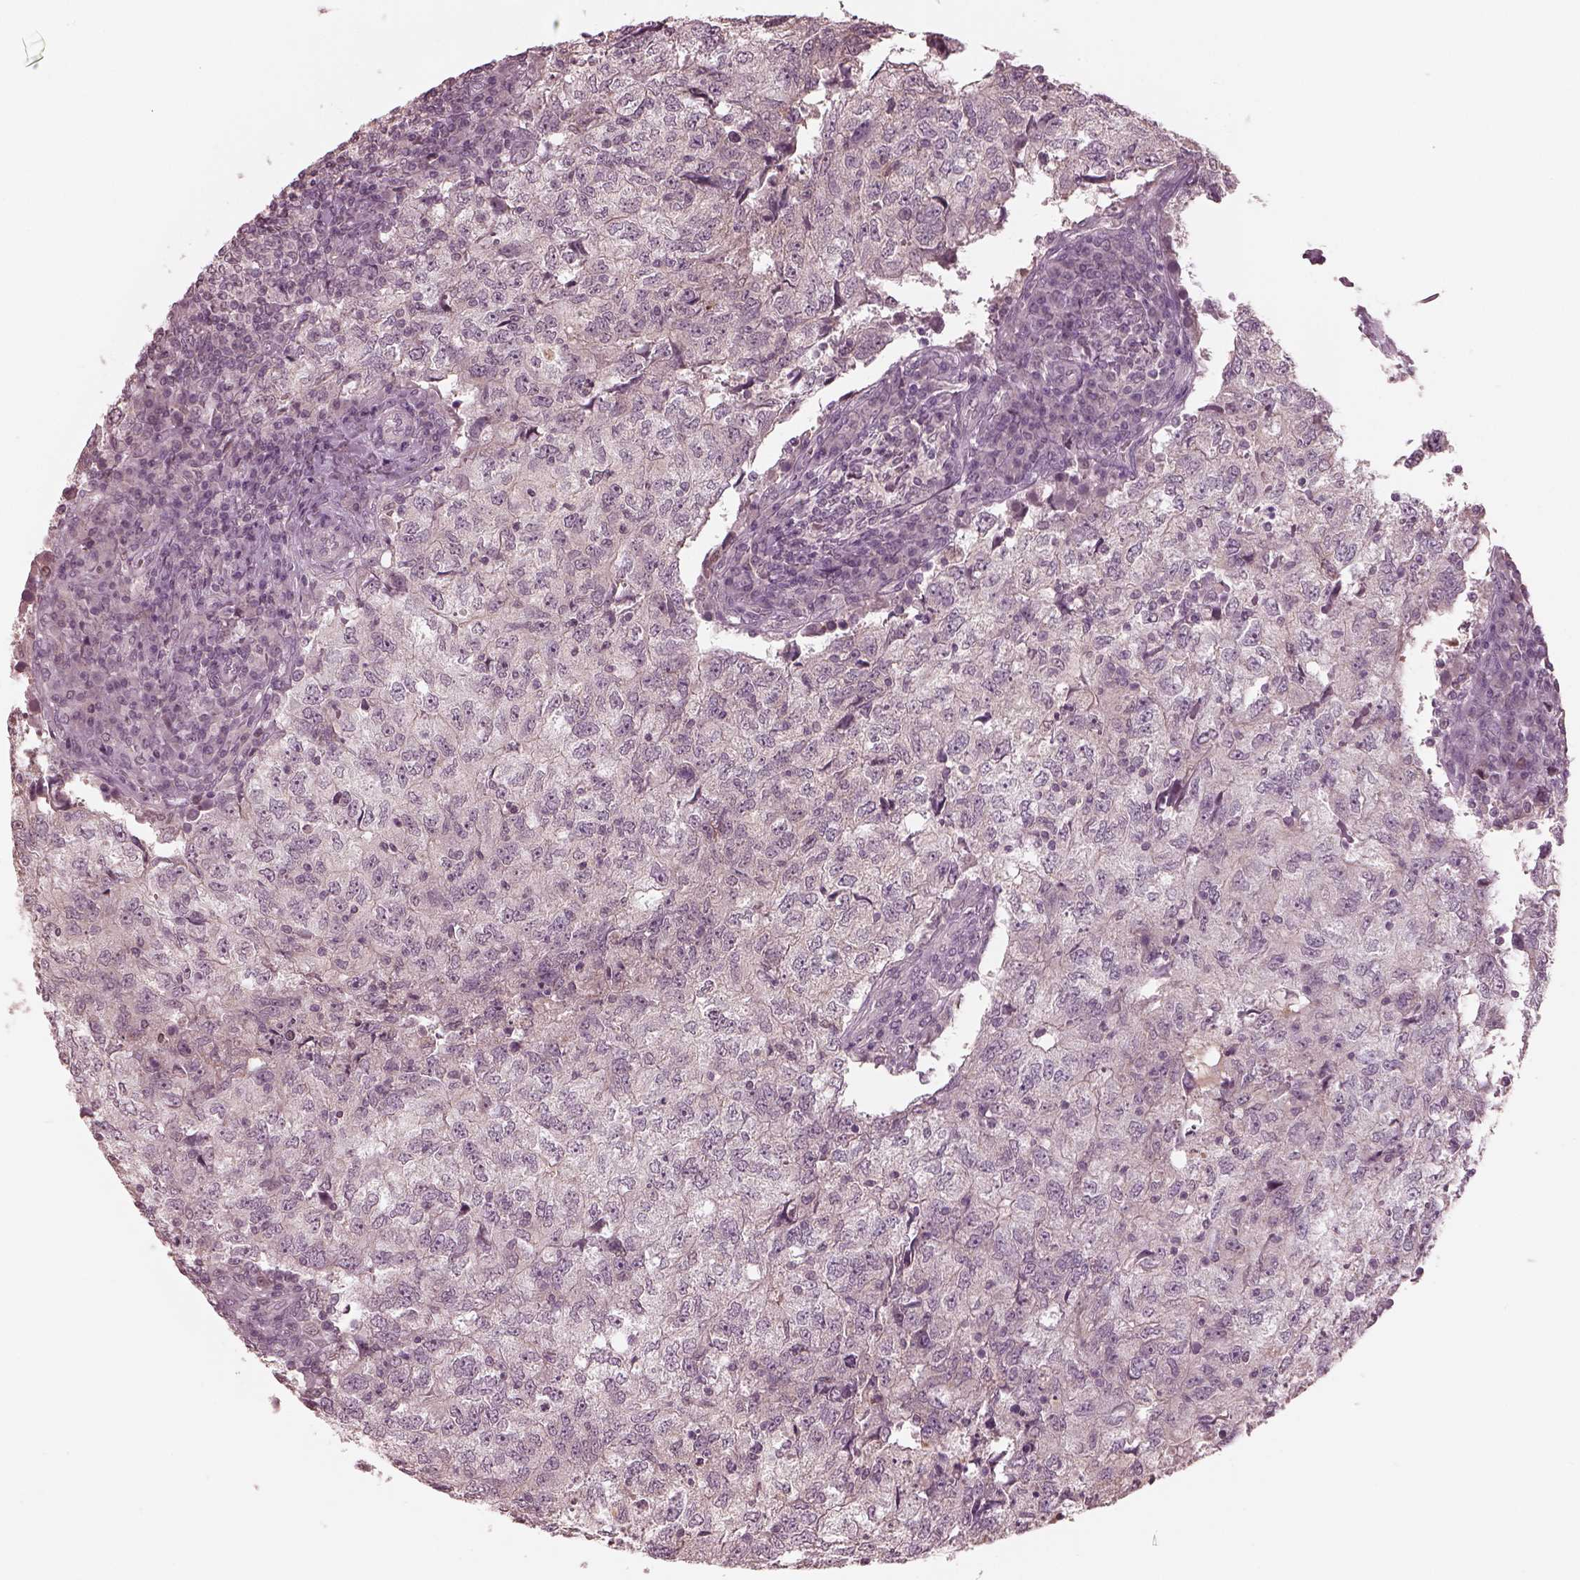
{"staining": {"intensity": "negative", "quantity": "none", "location": "none"}, "tissue": "breast cancer", "cell_type": "Tumor cells", "image_type": "cancer", "snomed": [{"axis": "morphology", "description": "Duct carcinoma"}, {"axis": "topography", "description": "Breast"}], "caption": "Tumor cells show no significant protein positivity in breast cancer.", "gene": "IQCG", "patient": {"sex": "female", "age": 30}}